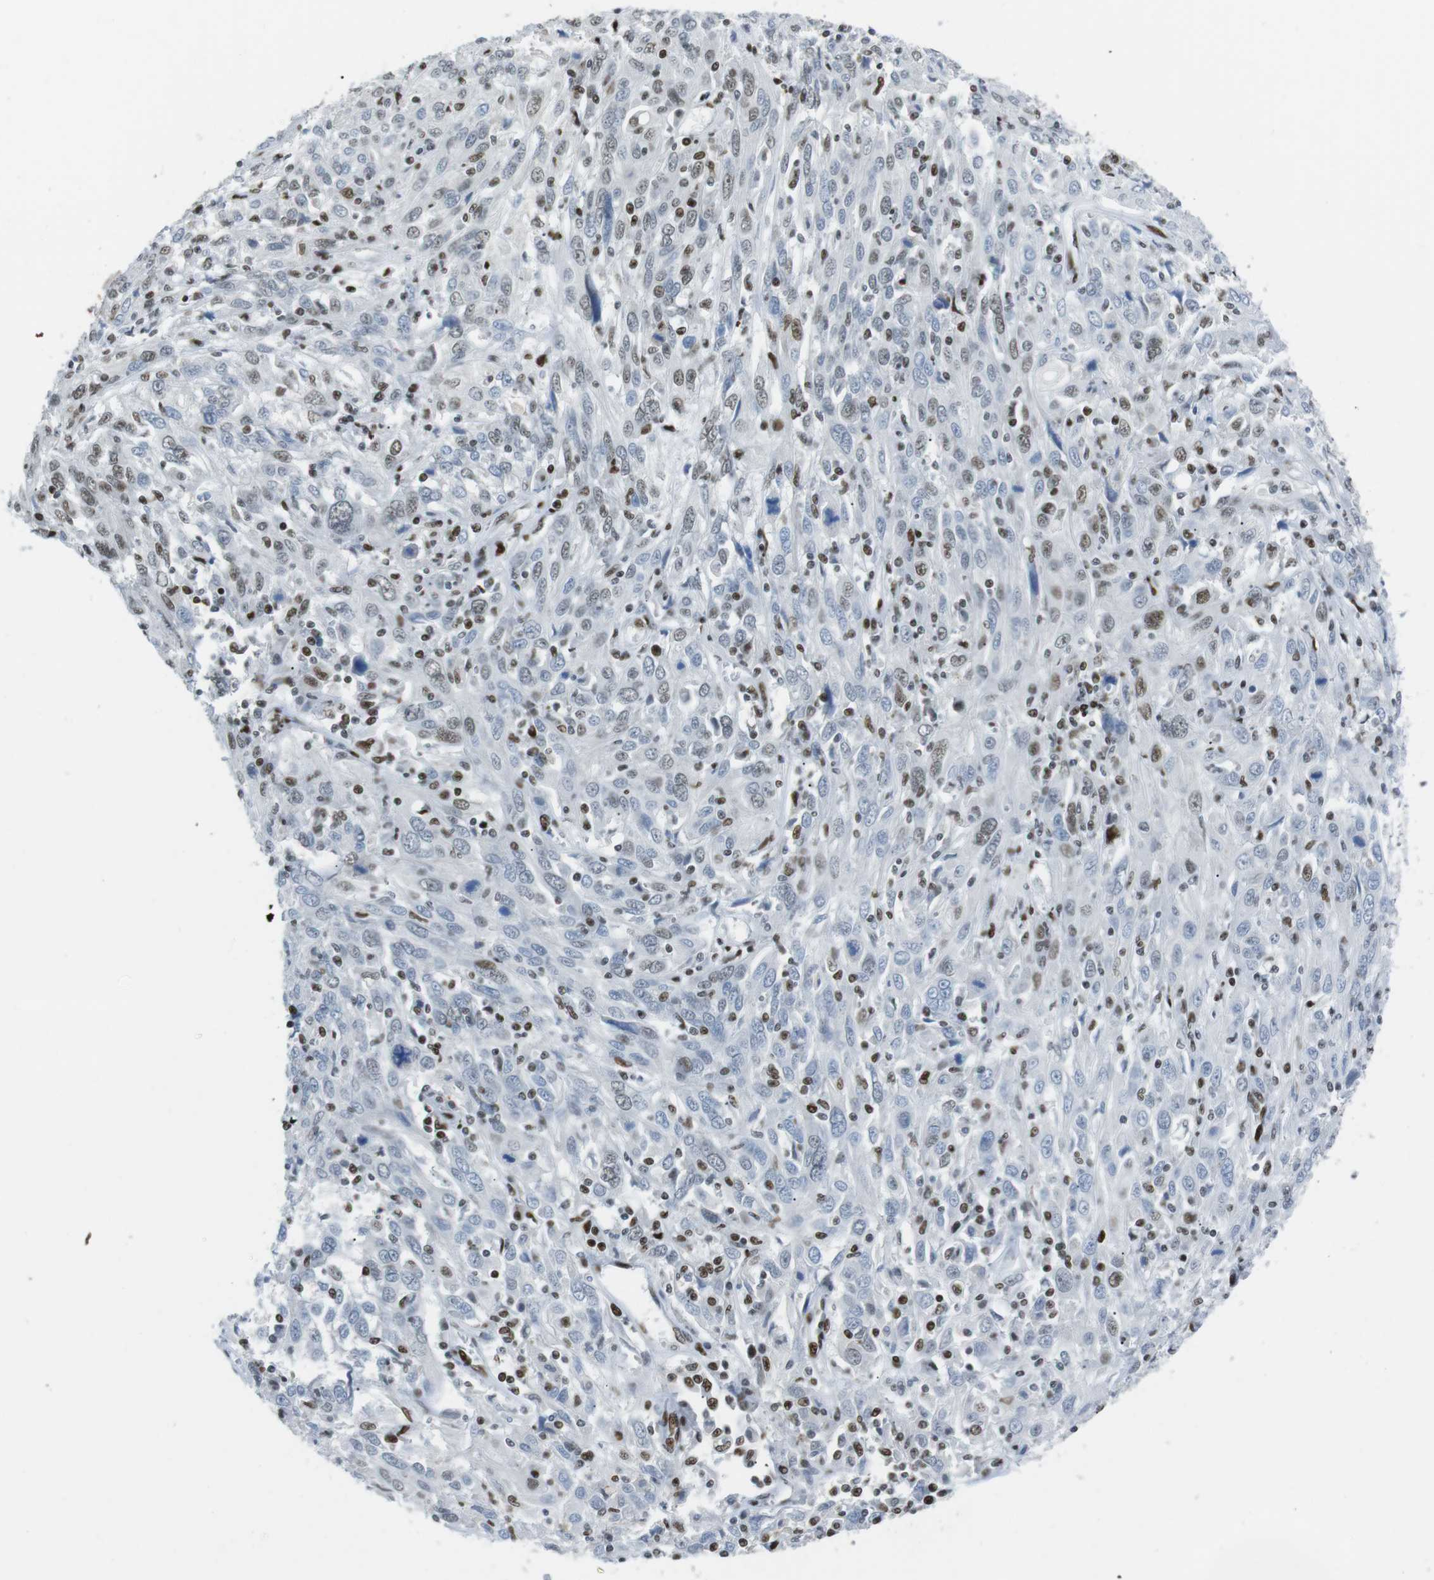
{"staining": {"intensity": "moderate", "quantity": "<25%", "location": "nuclear"}, "tissue": "cervical cancer", "cell_type": "Tumor cells", "image_type": "cancer", "snomed": [{"axis": "morphology", "description": "Squamous cell carcinoma, NOS"}, {"axis": "topography", "description": "Cervix"}], "caption": "An immunohistochemistry (IHC) micrograph of tumor tissue is shown. Protein staining in brown highlights moderate nuclear positivity in squamous cell carcinoma (cervical) within tumor cells.", "gene": "ARID1A", "patient": {"sex": "female", "age": 46}}